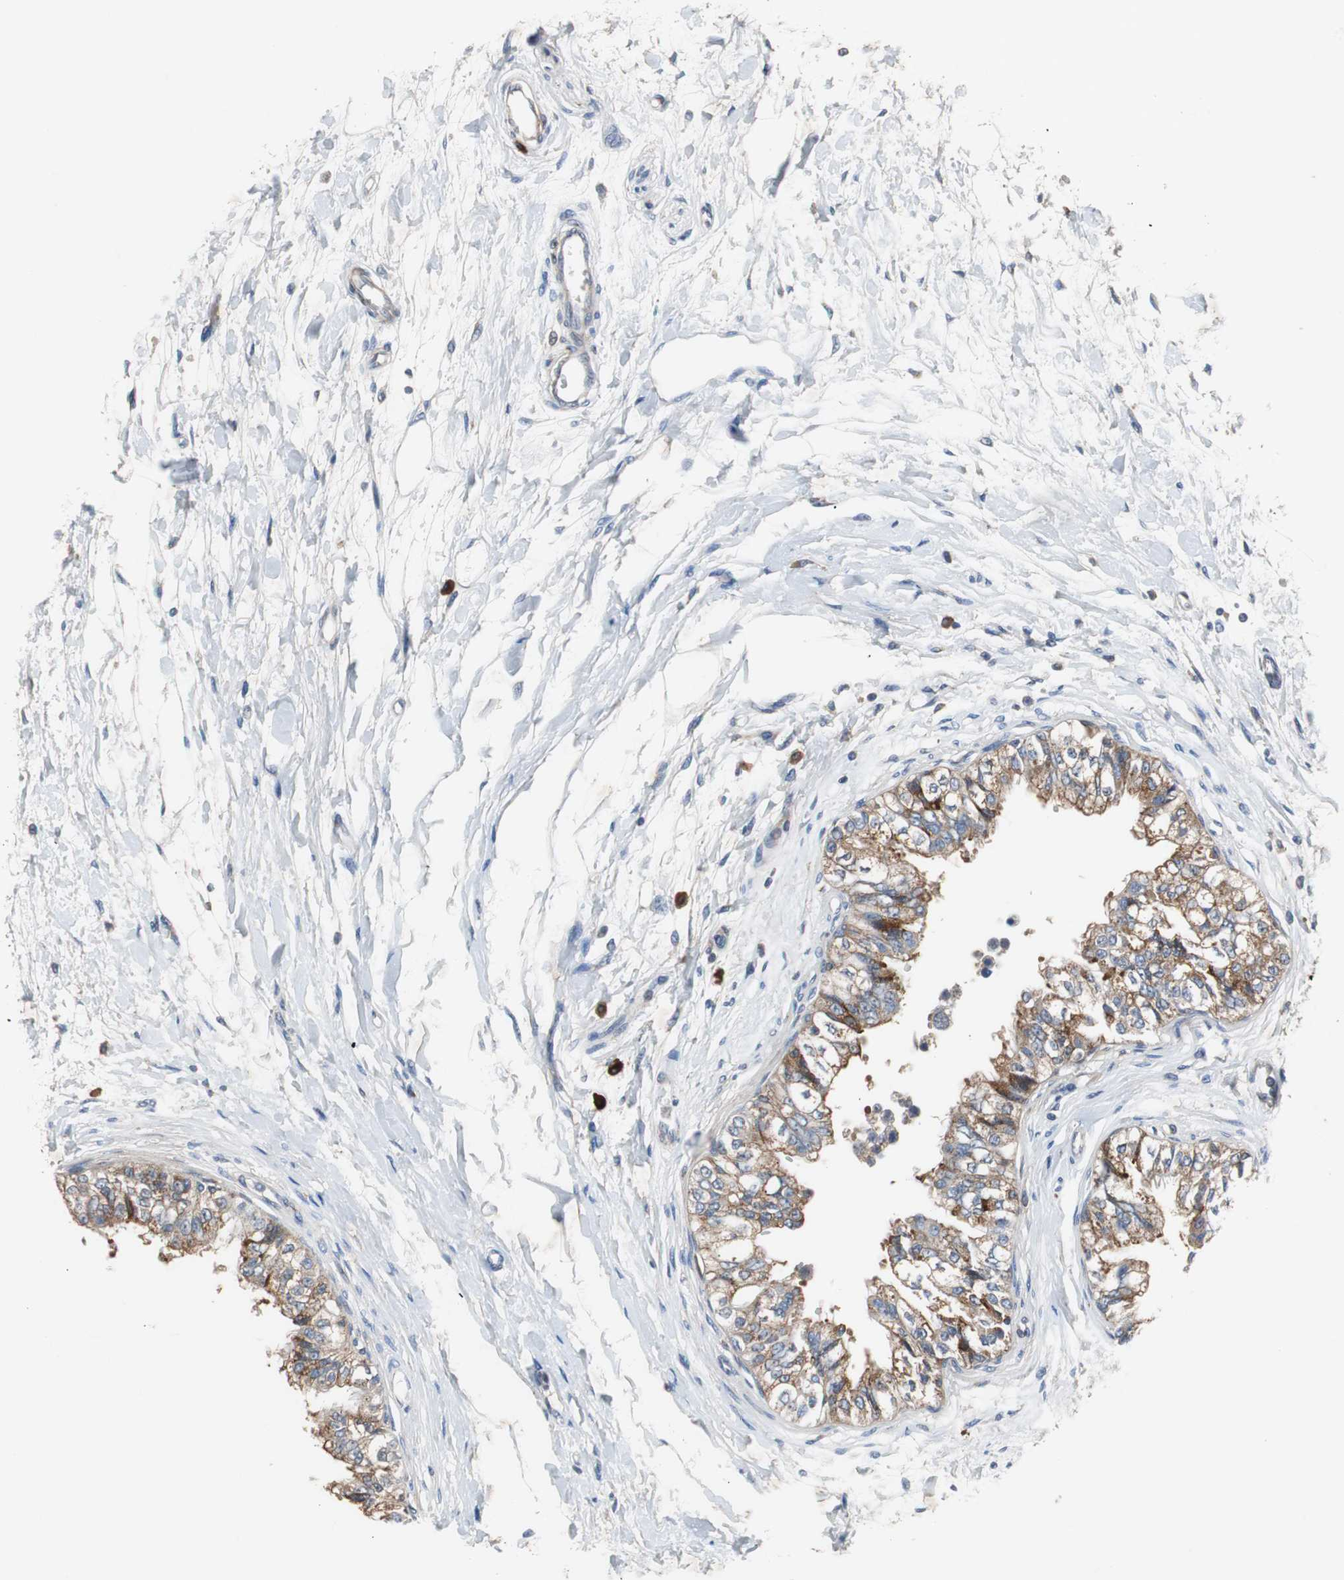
{"staining": {"intensity": "strong", "quantity": "25%-75%", "location": "cytoplasmic/membranous"}, "tissue": "epididymis", "cell_type": "Glandular cells", "image_type": "normal", "snomed": [{"axis": "morphology", "description": "Normal tissue, NOS"}, {"axis": "morphology", "description": "Adenocarcinoma, metastatic, NOS"}, {"axis": "topography", "description": "Testis"}, {"axis": "topography", "description": "Epididymis"}], "caption": "This histopathology image displays immunohistochemistry staining of normal epididymis, with high strong cytoplasmic/membranous expression in approximately 25%-75% of glandular cells.", "gene": "SORT1", "patient": {"sex": "male", "age": 26}}